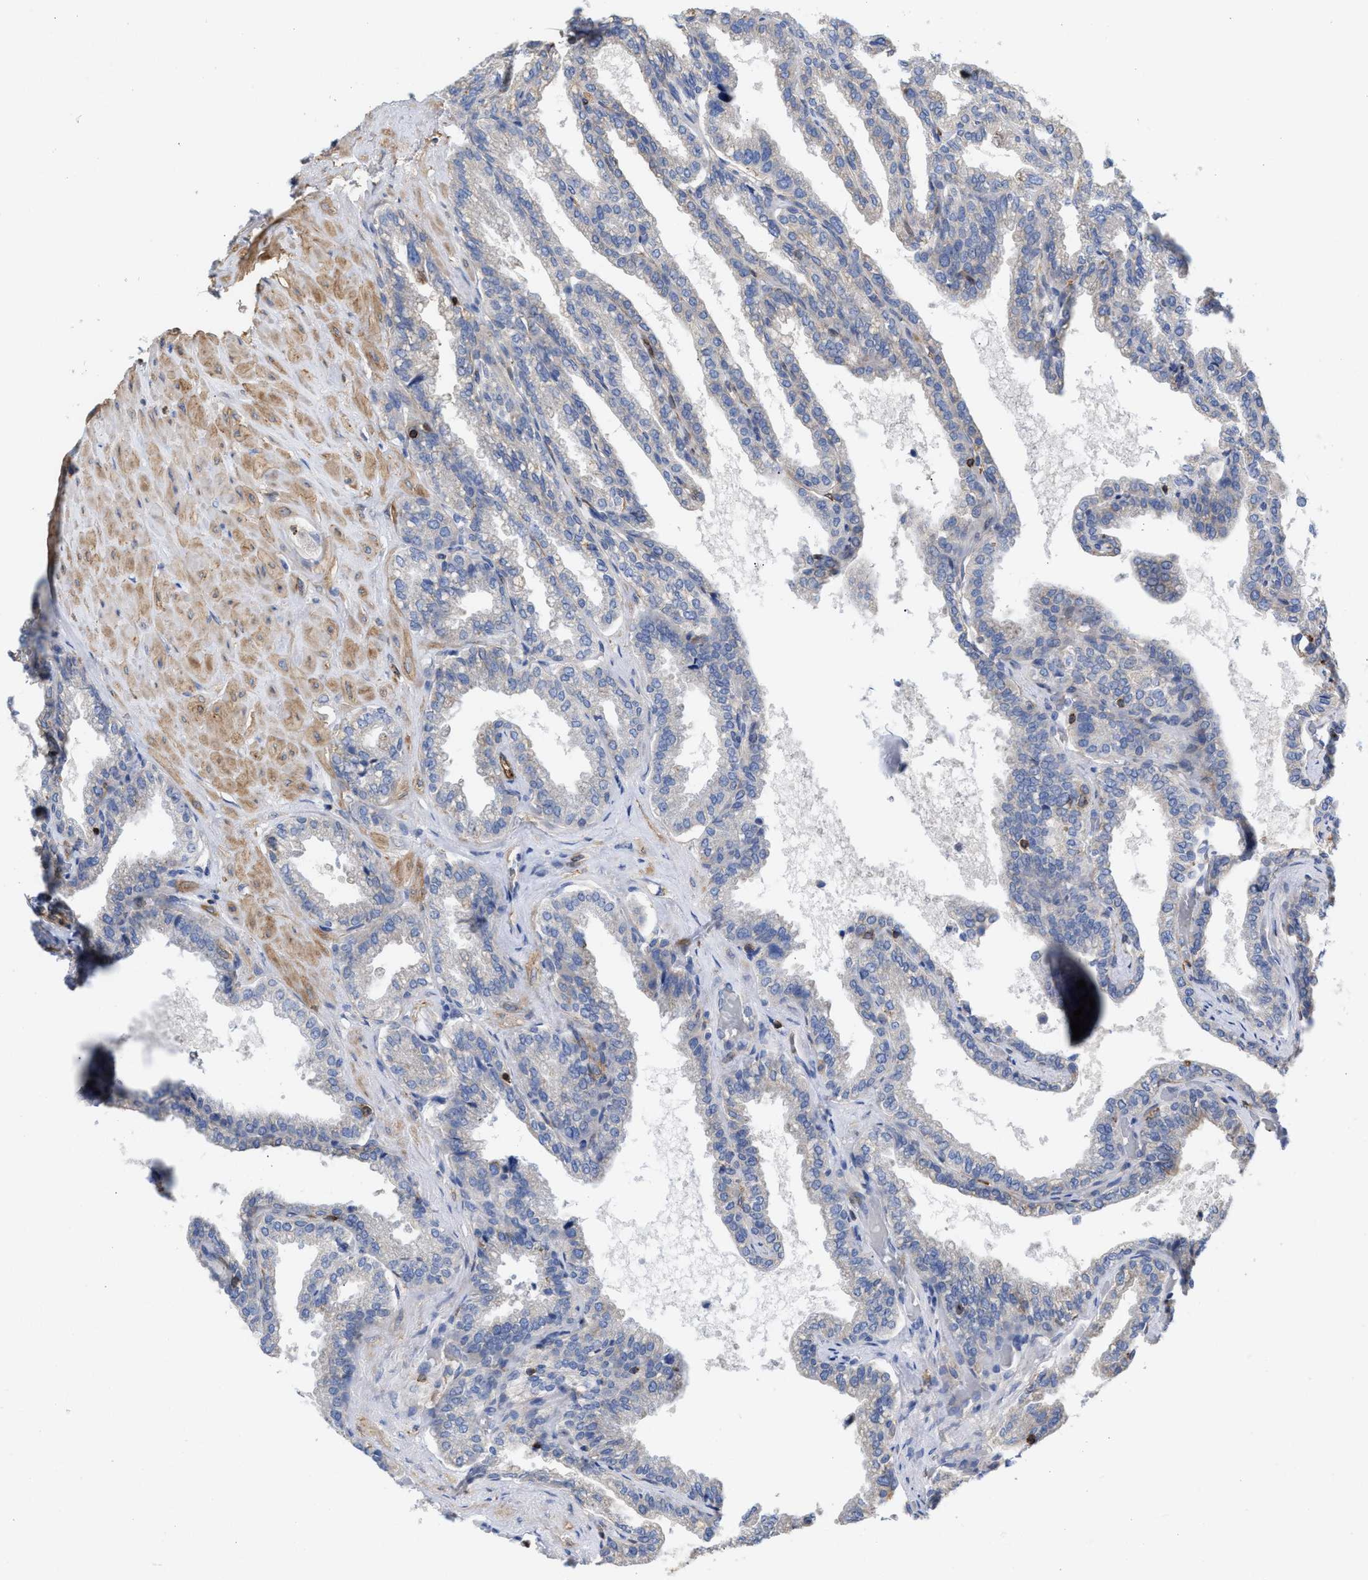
{"staining": {"intensity": "negative", "quantity": "none", "location": "none"}, "tissue": "seminal vesicle", "cell_type": "Glandular cells", "image_type": "normal", "snomed": [{"axis": "morphology", "description": "Normal tissue, NOS"}, {"axis": "topography", "description": "Seminal veicle"}], "caption": "An immunohistochemistry (IHC) image of benign seminal vesicle is shown. There is no staining in glandular cells of seminal vesicle. (Immunohistochemistry, brightfield microscopy, high magnification).", "gene": "HS3ST5", "patient": {"sex": "male", "age": 46}}